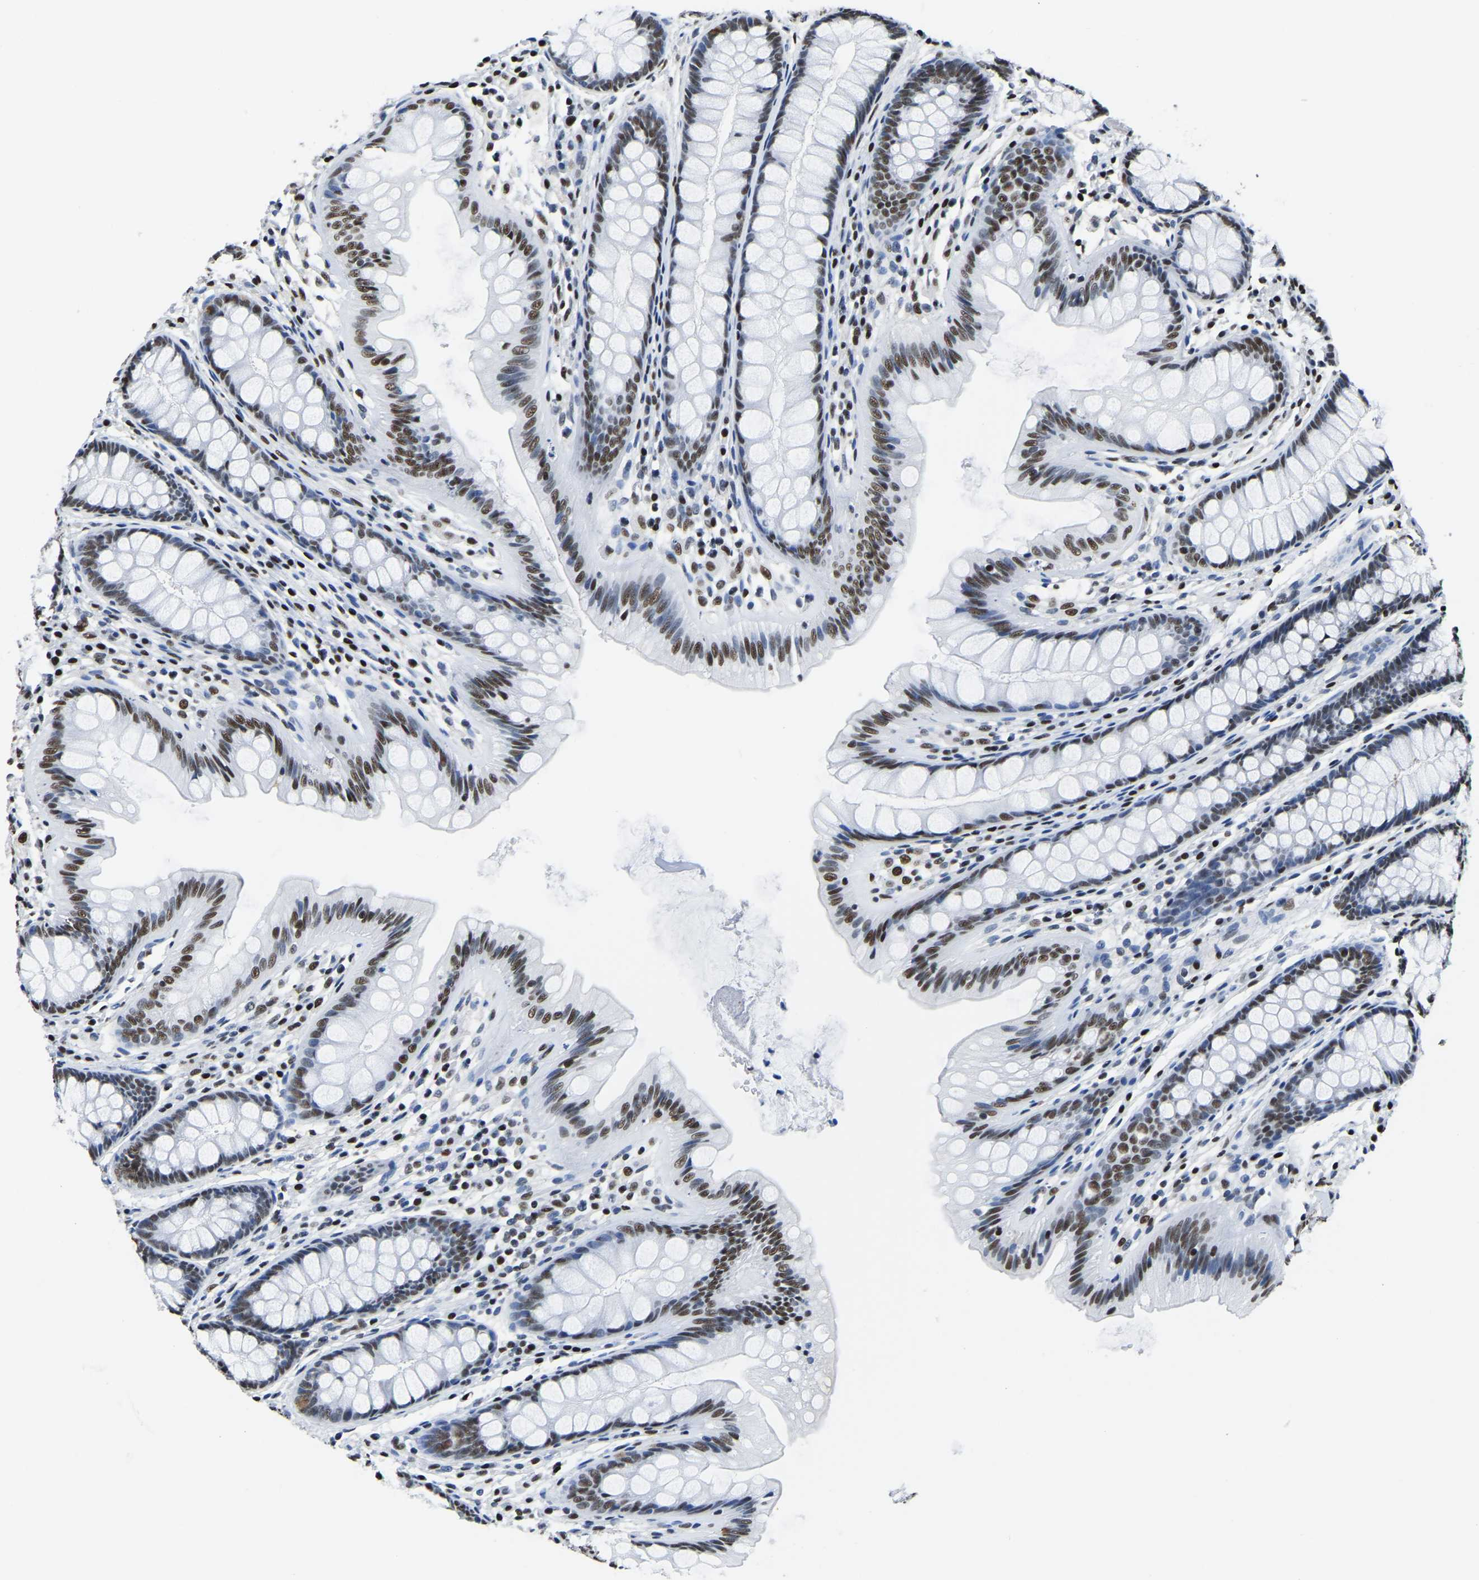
{"staining": {"intensity": "moderate", "quantity": ">75%", "location": "nuclear"}, "tissue": "colon", "cell_type": "Endothelial cells", "image_type": "normal", "snomed": [{"axis": "morphology", "description": "Normal tissue, NOS"}, {"axis": "topography", "description": "Colon"}], "caption": "Approximately >75% of endothelial cells in benign human colon reveal moderate nuclear protein positivity as visualized by brown immunohistochemical staining.", "gene": "UBA1", "patient": {"sex": "female", "age": 56}}